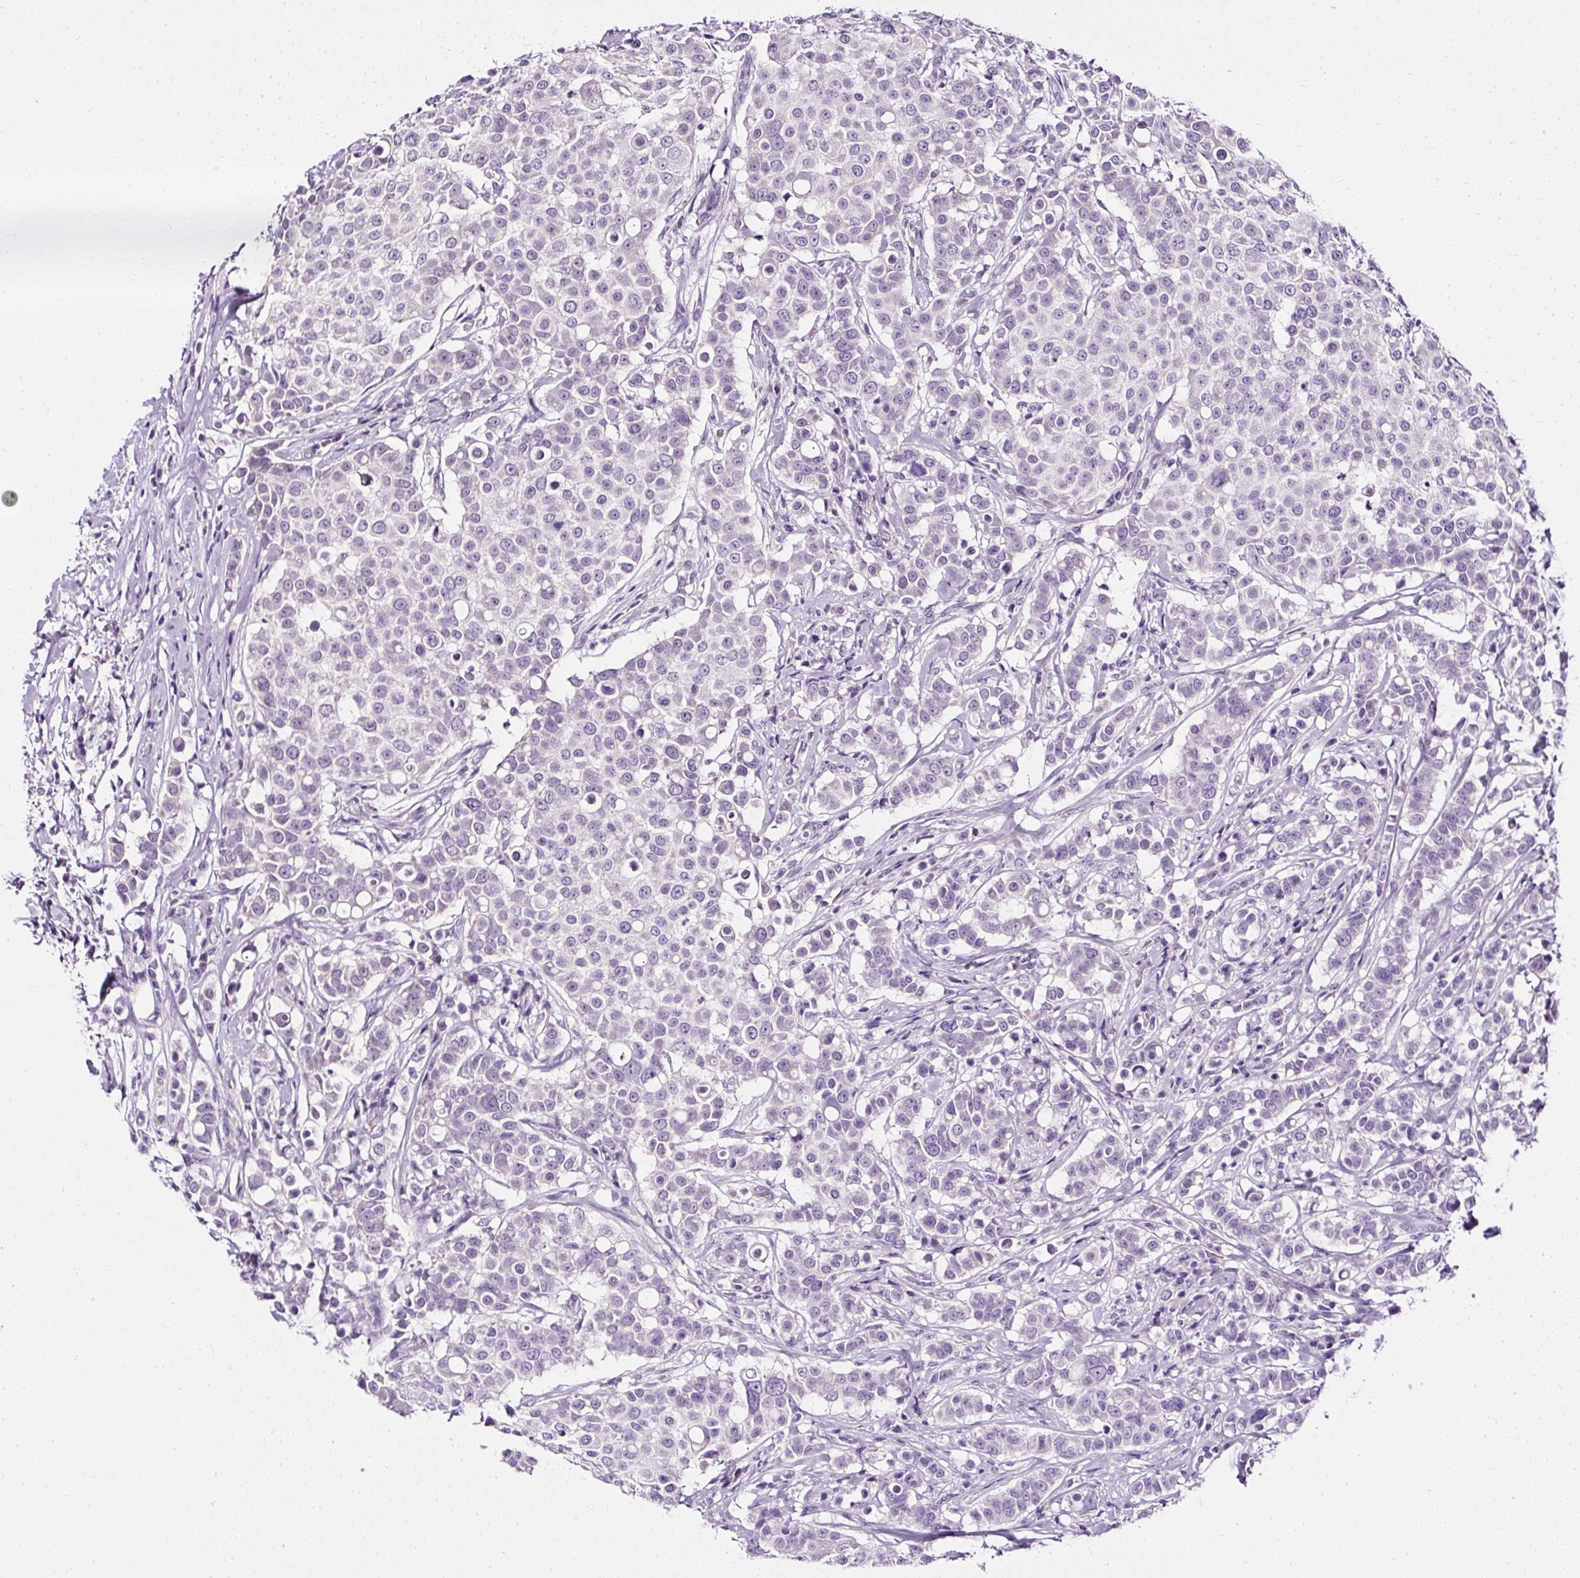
{"staining": {"intensity": "negative", "quantity": "none", "location": "none"}, "tissue": "breast cancer", "cell_type": "Tumor cells", "image_type": "cancer", "snomed": [{"axis": "morphology", "description": "Duct carcinoma"}, {"axis": "topography", "description": "Breast"}], "caption": "This is an immunohistochemistry (IHC) image of breast cancer (intraductal carcinoma). There is no positivity in tumor cells.", "gene": "ATP2A1", "patient": {"sex": "female", "age": 27}}